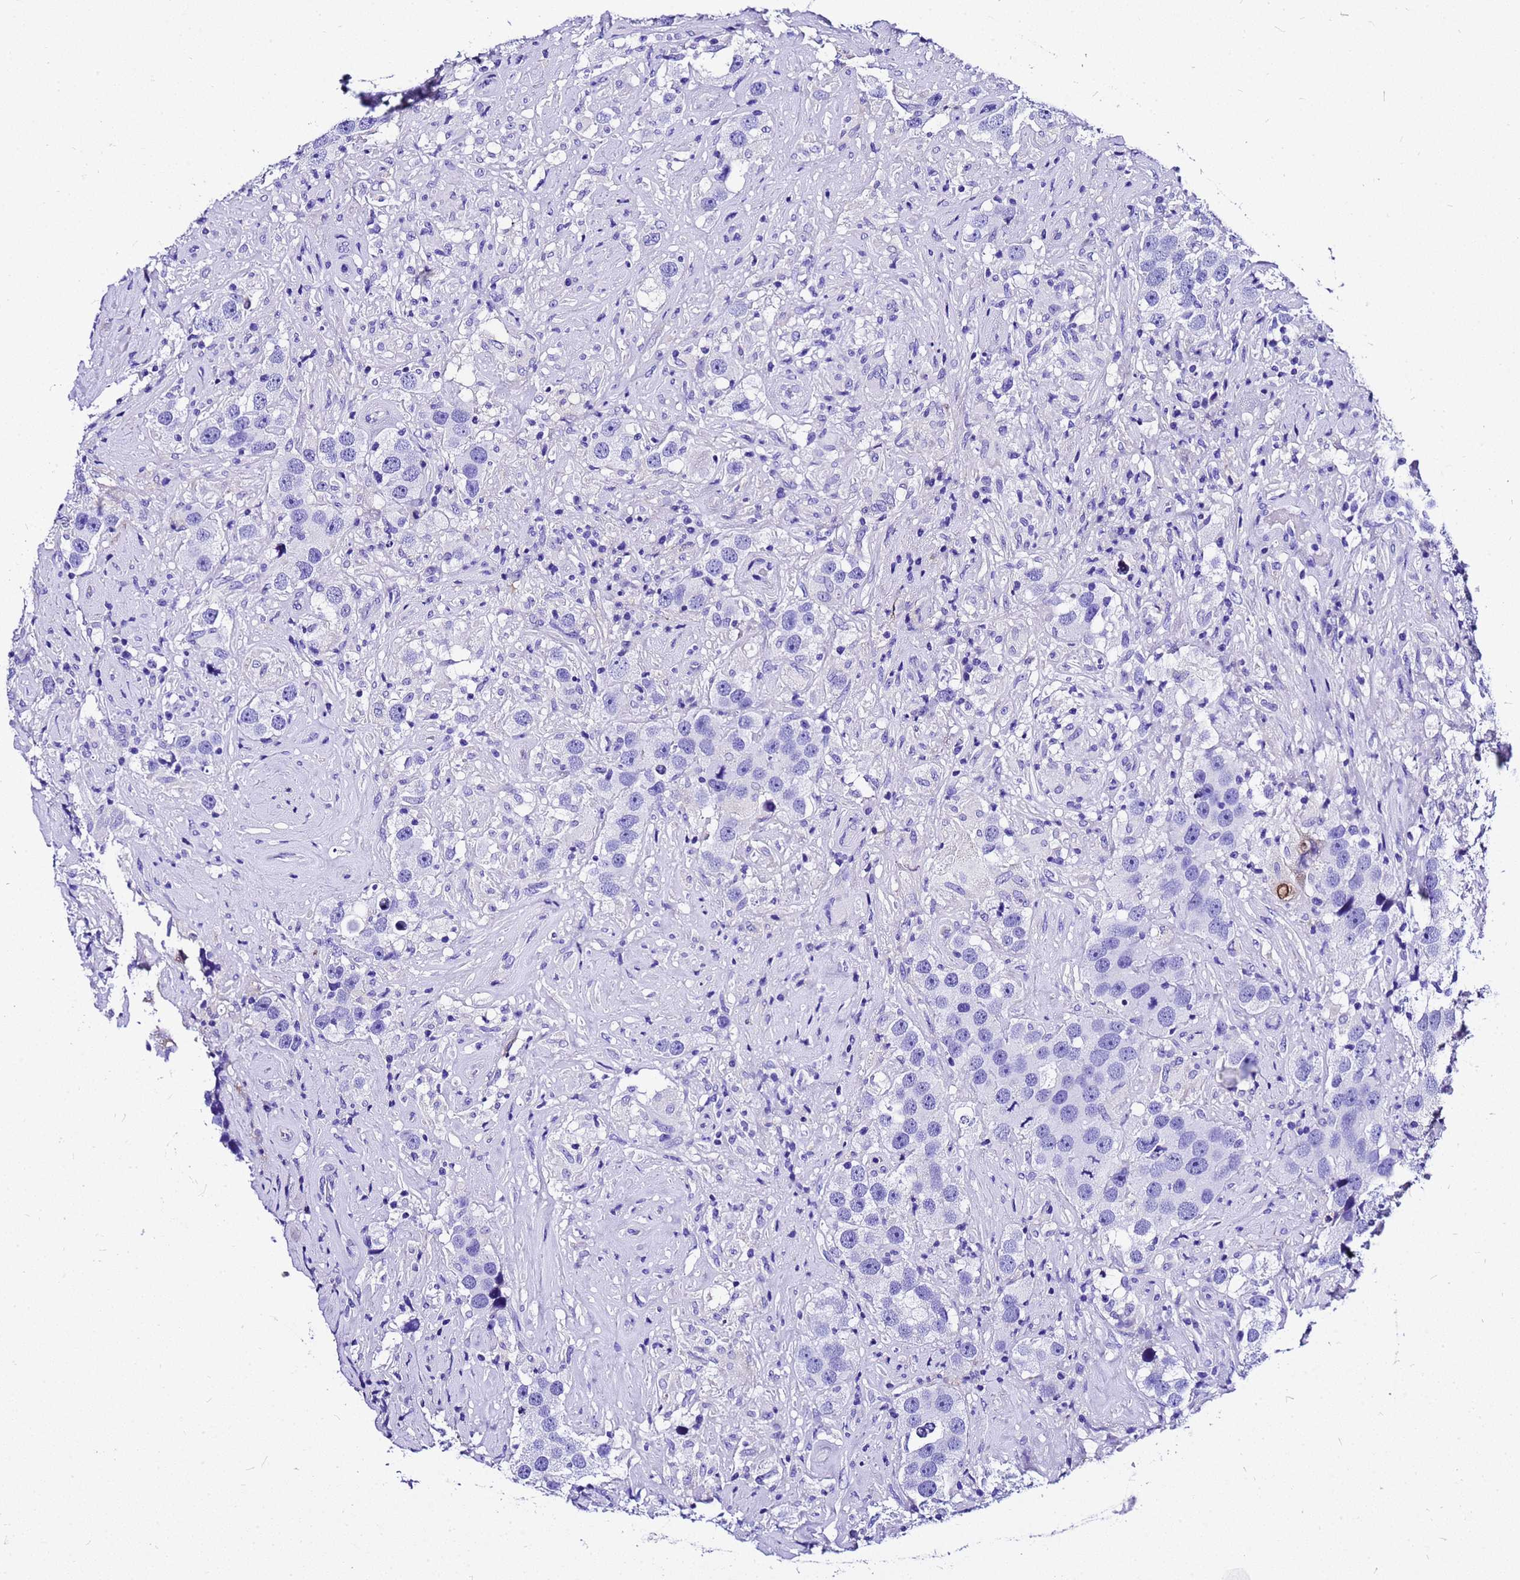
{"staining": {"intensity": "negative", "quantity": "none", "location": "none"}, "tissue": "testis cancer", "cell_type": "Tumor cells", "image_type": "cancer", "snomed": [{"axis": "morphology", "description": "Seminoma, NOS"}, {"axis": "topography", "description": "Testis"}], "caption": "There is no significant staining in tumor cells of seminoma (testis).", "gene": "HERC4", "patient": {"sex": "male", "age": 49}}